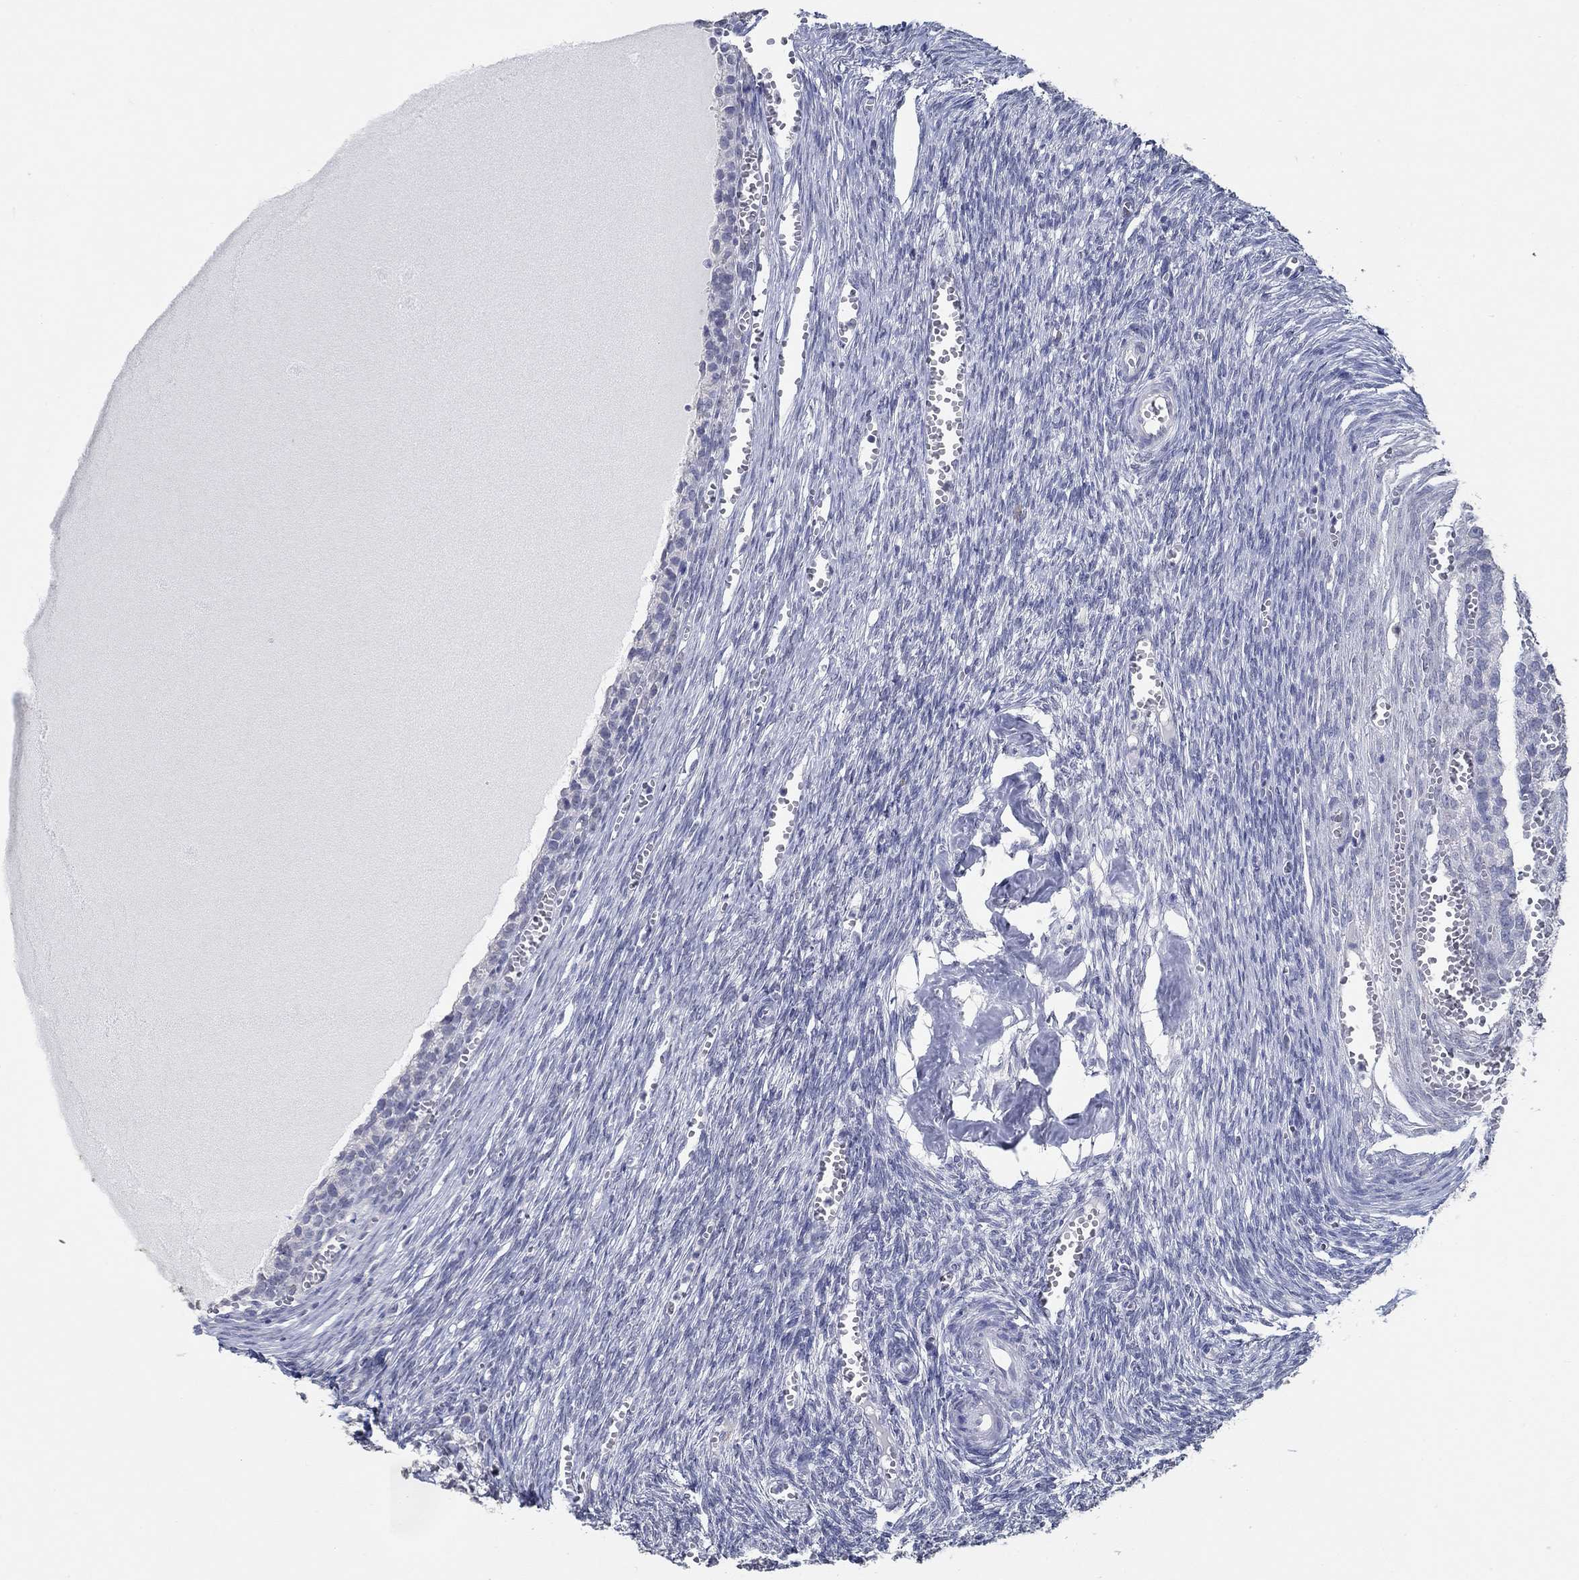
{"staining": {"intensity": "negative", "quantity": "none", "location": "none"}, "tissue": "ovary", "cell_type": "Follicle cells", "image_type": "normal", "snomed": [{"axis": "morphology", "description": "Normal tissue, NOS"}, {"axis": "topography", "description": "Ovary"}], "caption": "Protein analysis of benign ovary demonstrates no significant staining in follicle cells.", "gene": "NUP155", "patient": {"sex": "female", "age": 43}}